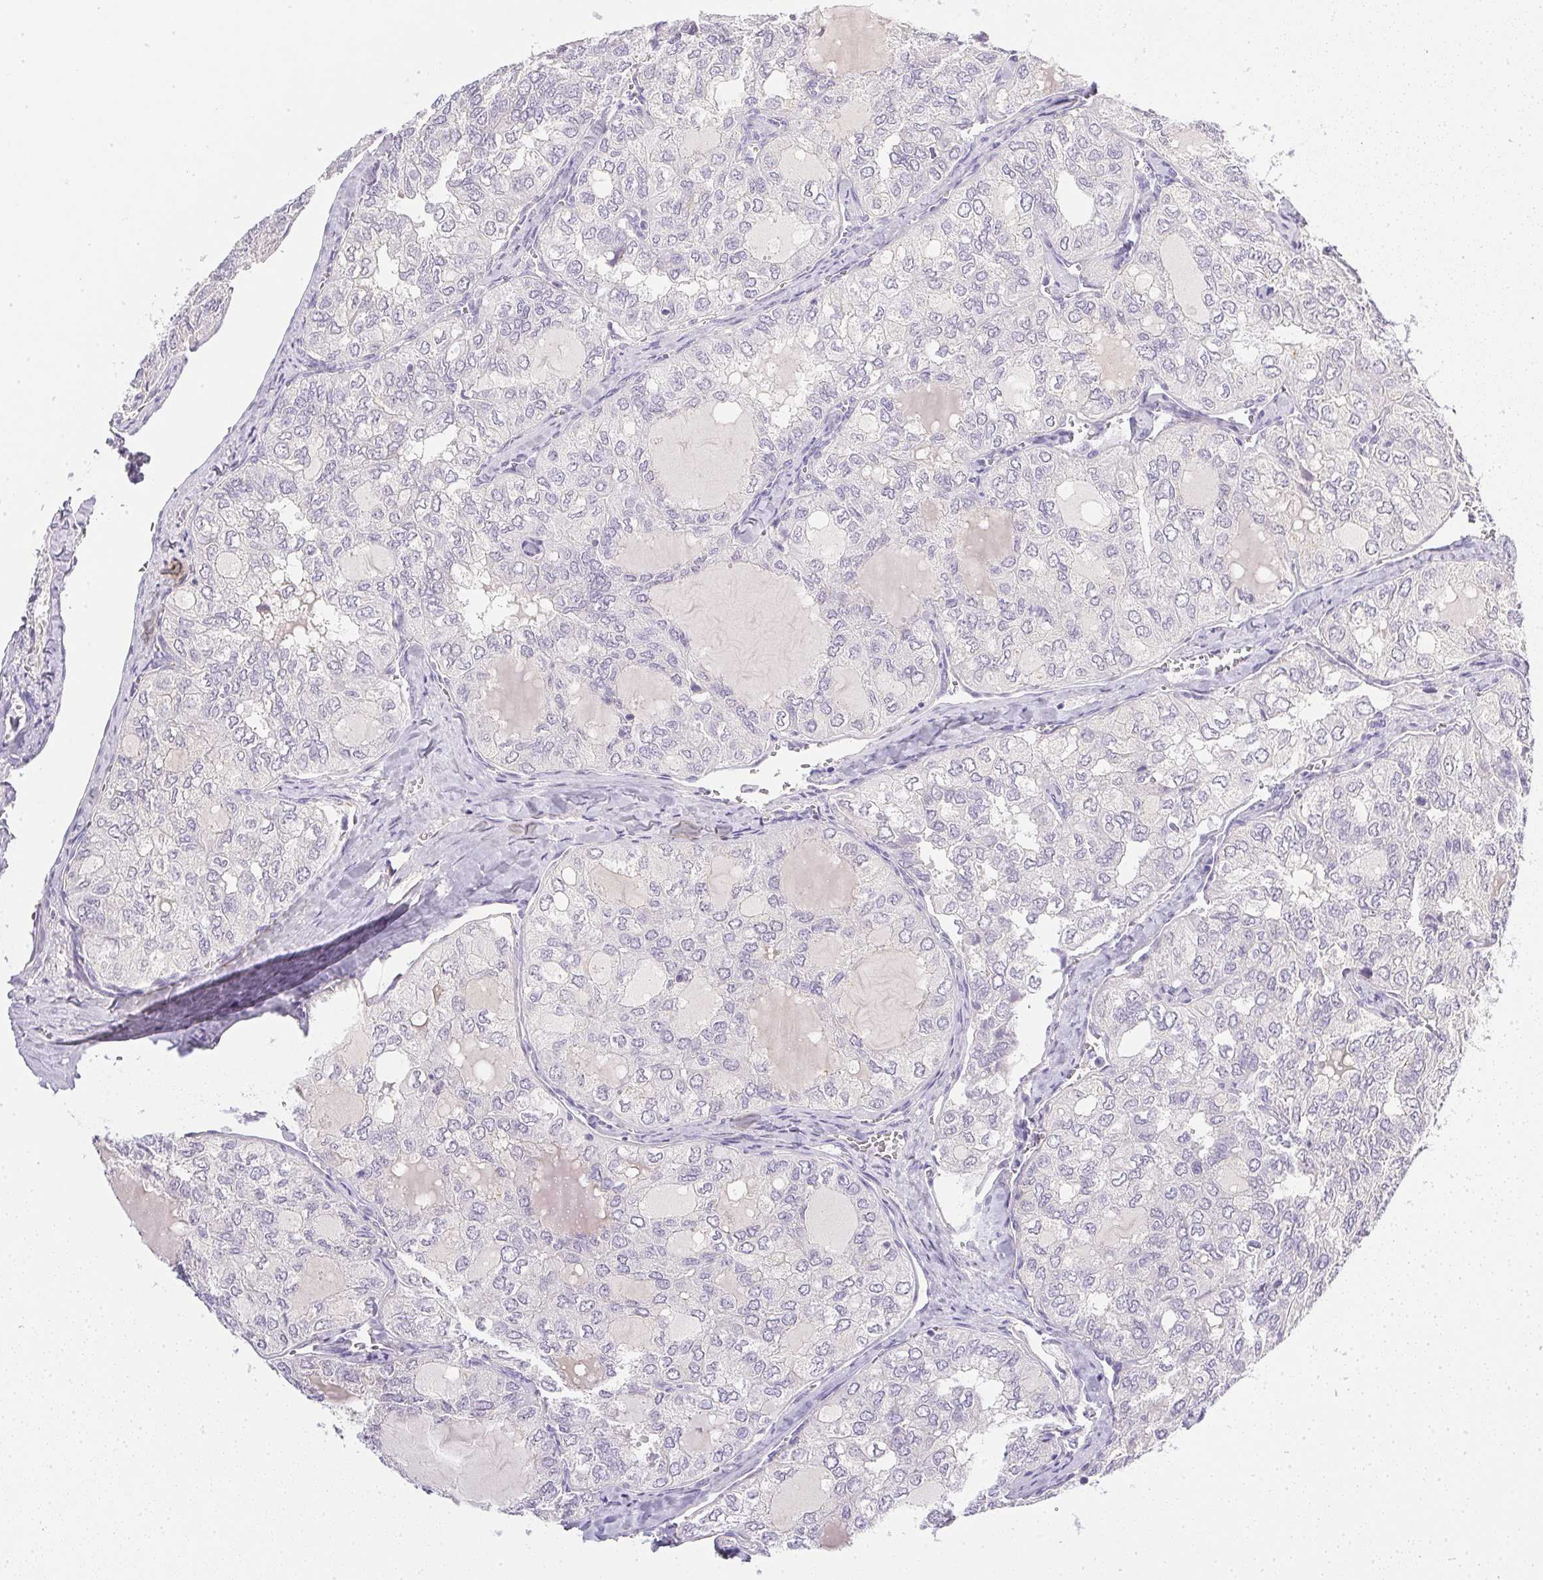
{"staining": {"intensity": "negative", "quantity": "none", "location": "none"}, "tissue": "thyroid cancer", "cell_type": "Tumor cells", "image_type": "cancer", "snomed": [{"axis": "morphology", "description": "Follicular adenoma carcinoma, NOS"}, {"axis": "topography", "description": "Thyroid gland"}], "caption": "The IHC histopathology image has no significant staining in tumor cells of follicular adenoma carcinoma (thyroid) tissue.", "gene": "SLC17A7", "patient": {"sex": "male", "age": 75}}